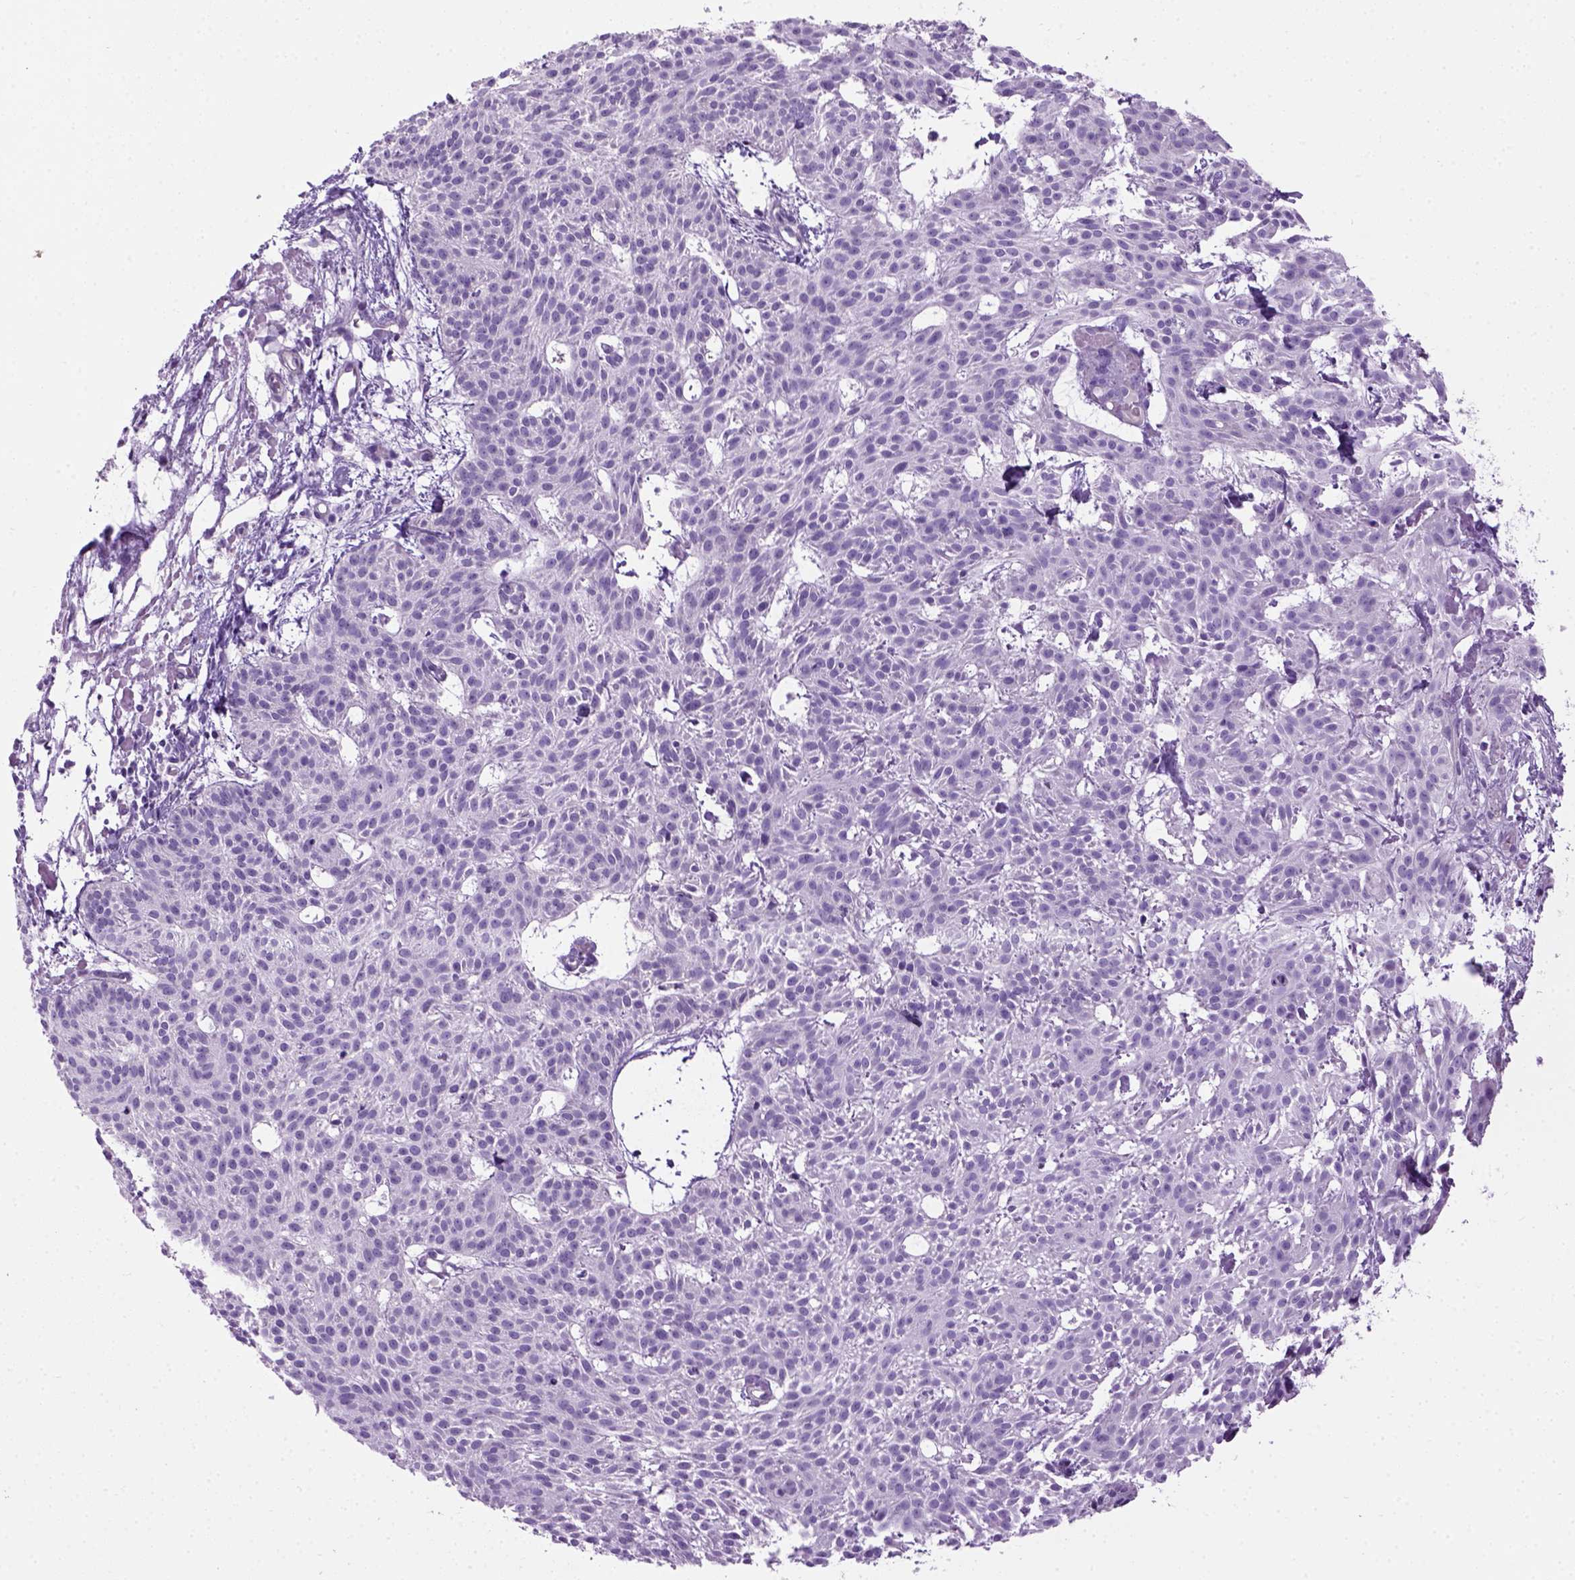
{"staining": {"intensity": "negative", "quantity": "none", "location": "none"}, "tissue": "skin cancer", "cell_type": "Tumor cells", "image_type": "cancer", "snomed": [{"axis": "morphology", "description": "Basal cell carcinoma"}, {"axis": "topography", "description": "Skin"}], "caption": "A high-resolution image shows immunohistochemistry staining of skin basal cell carcinoma, which exhibits no significant staining in tumor cells.", "gene": "GABRB2", "patient": {"sex": "female", "age": 78}}